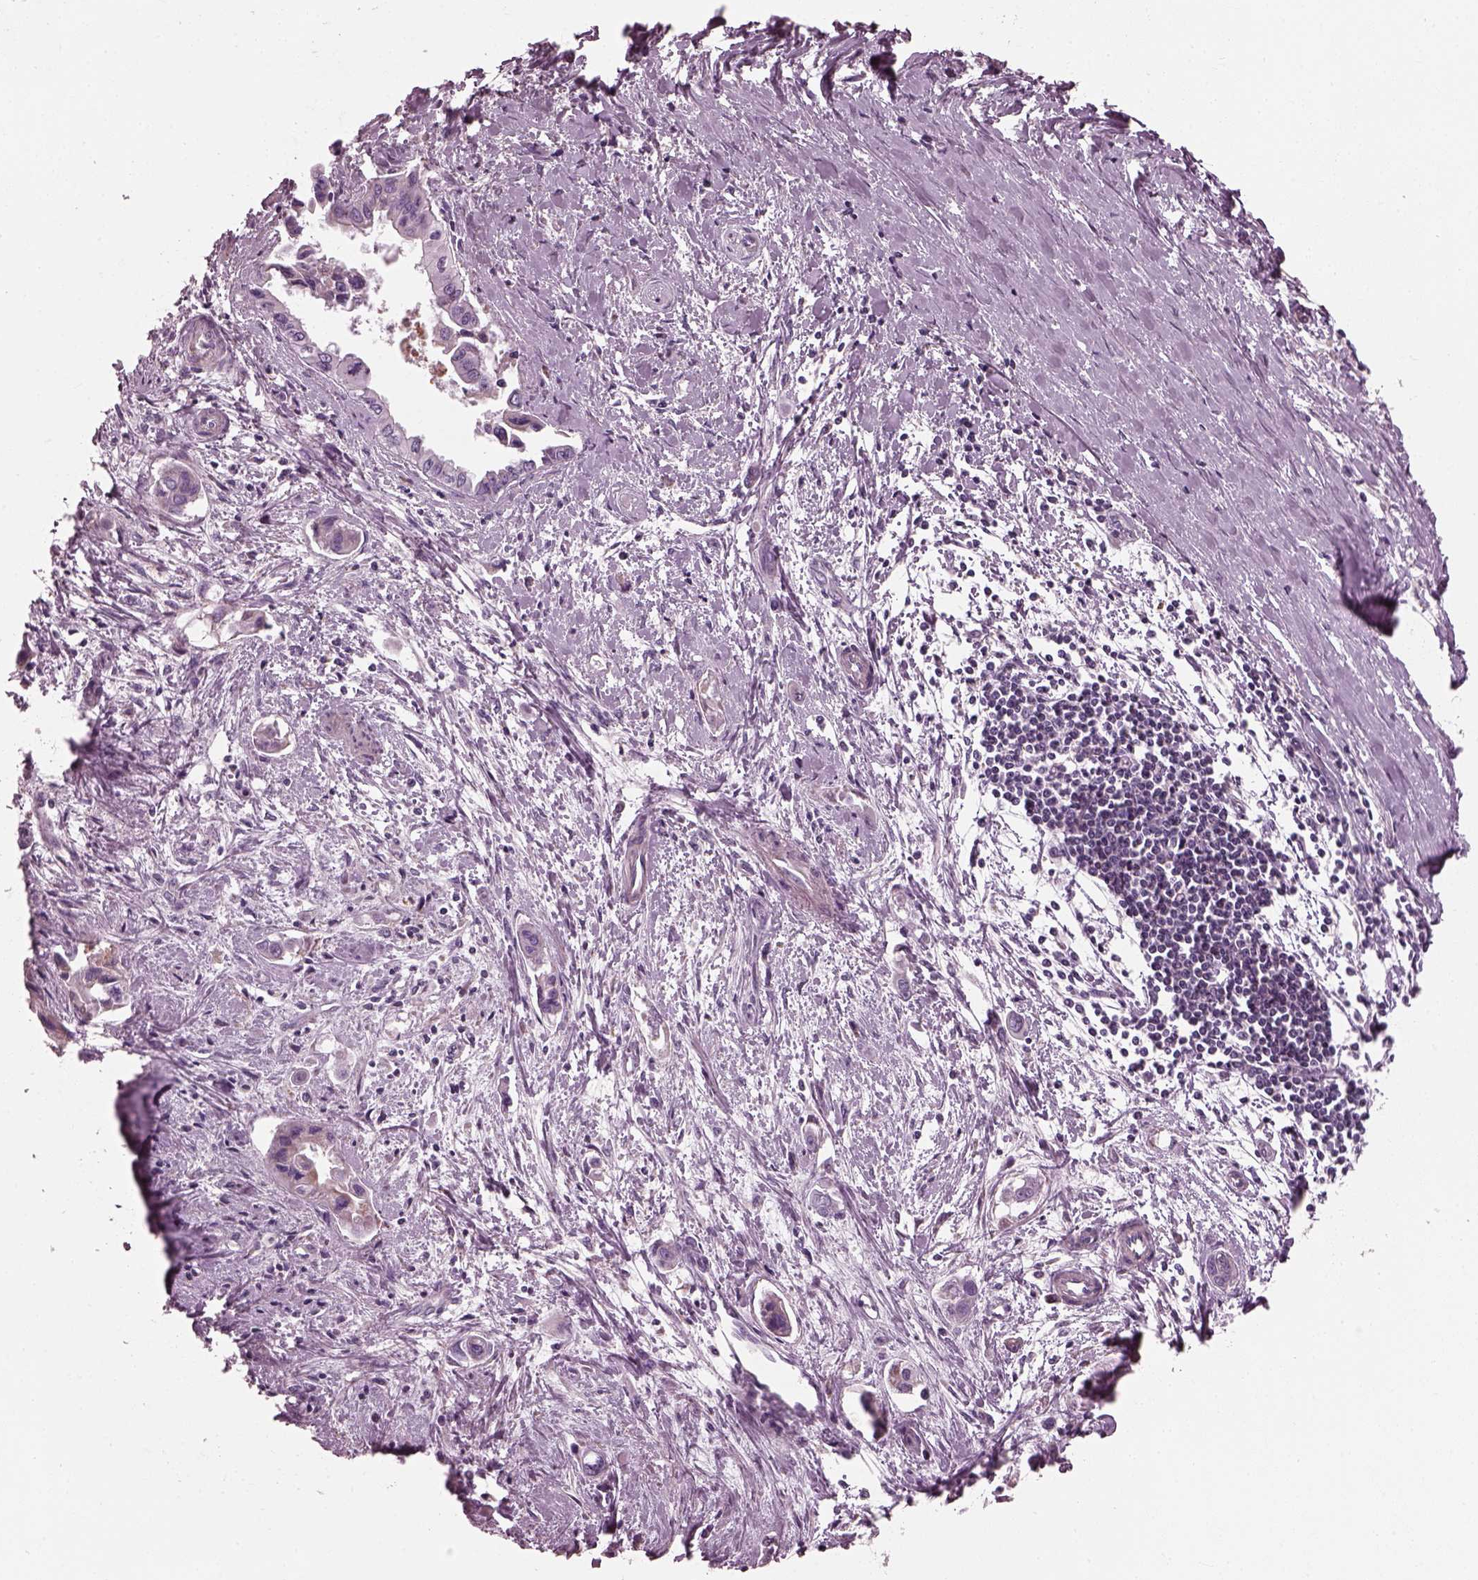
{"staining": {"intensity": "negative", "quantity": "none", "location": "none"}, "tissue": "pancreatic cancer", "cell_type": "Tumor cells", "image_type": "cancer", "snomed": [{"axis": "morphology", "description": "Adenocarcinoma, NOS"}, {"axis": "topography", "description": "Pancreas"}], "caption": "A histopathology image of human pancreatic cancer (adenocarcinoma) is negative for staining in tumor cells. (DAB immunohistochemistry (IHC) with hematoxylin counter stain).", "gene": "ATP5MF", "patient": {"sex": "male", "age": 60}}